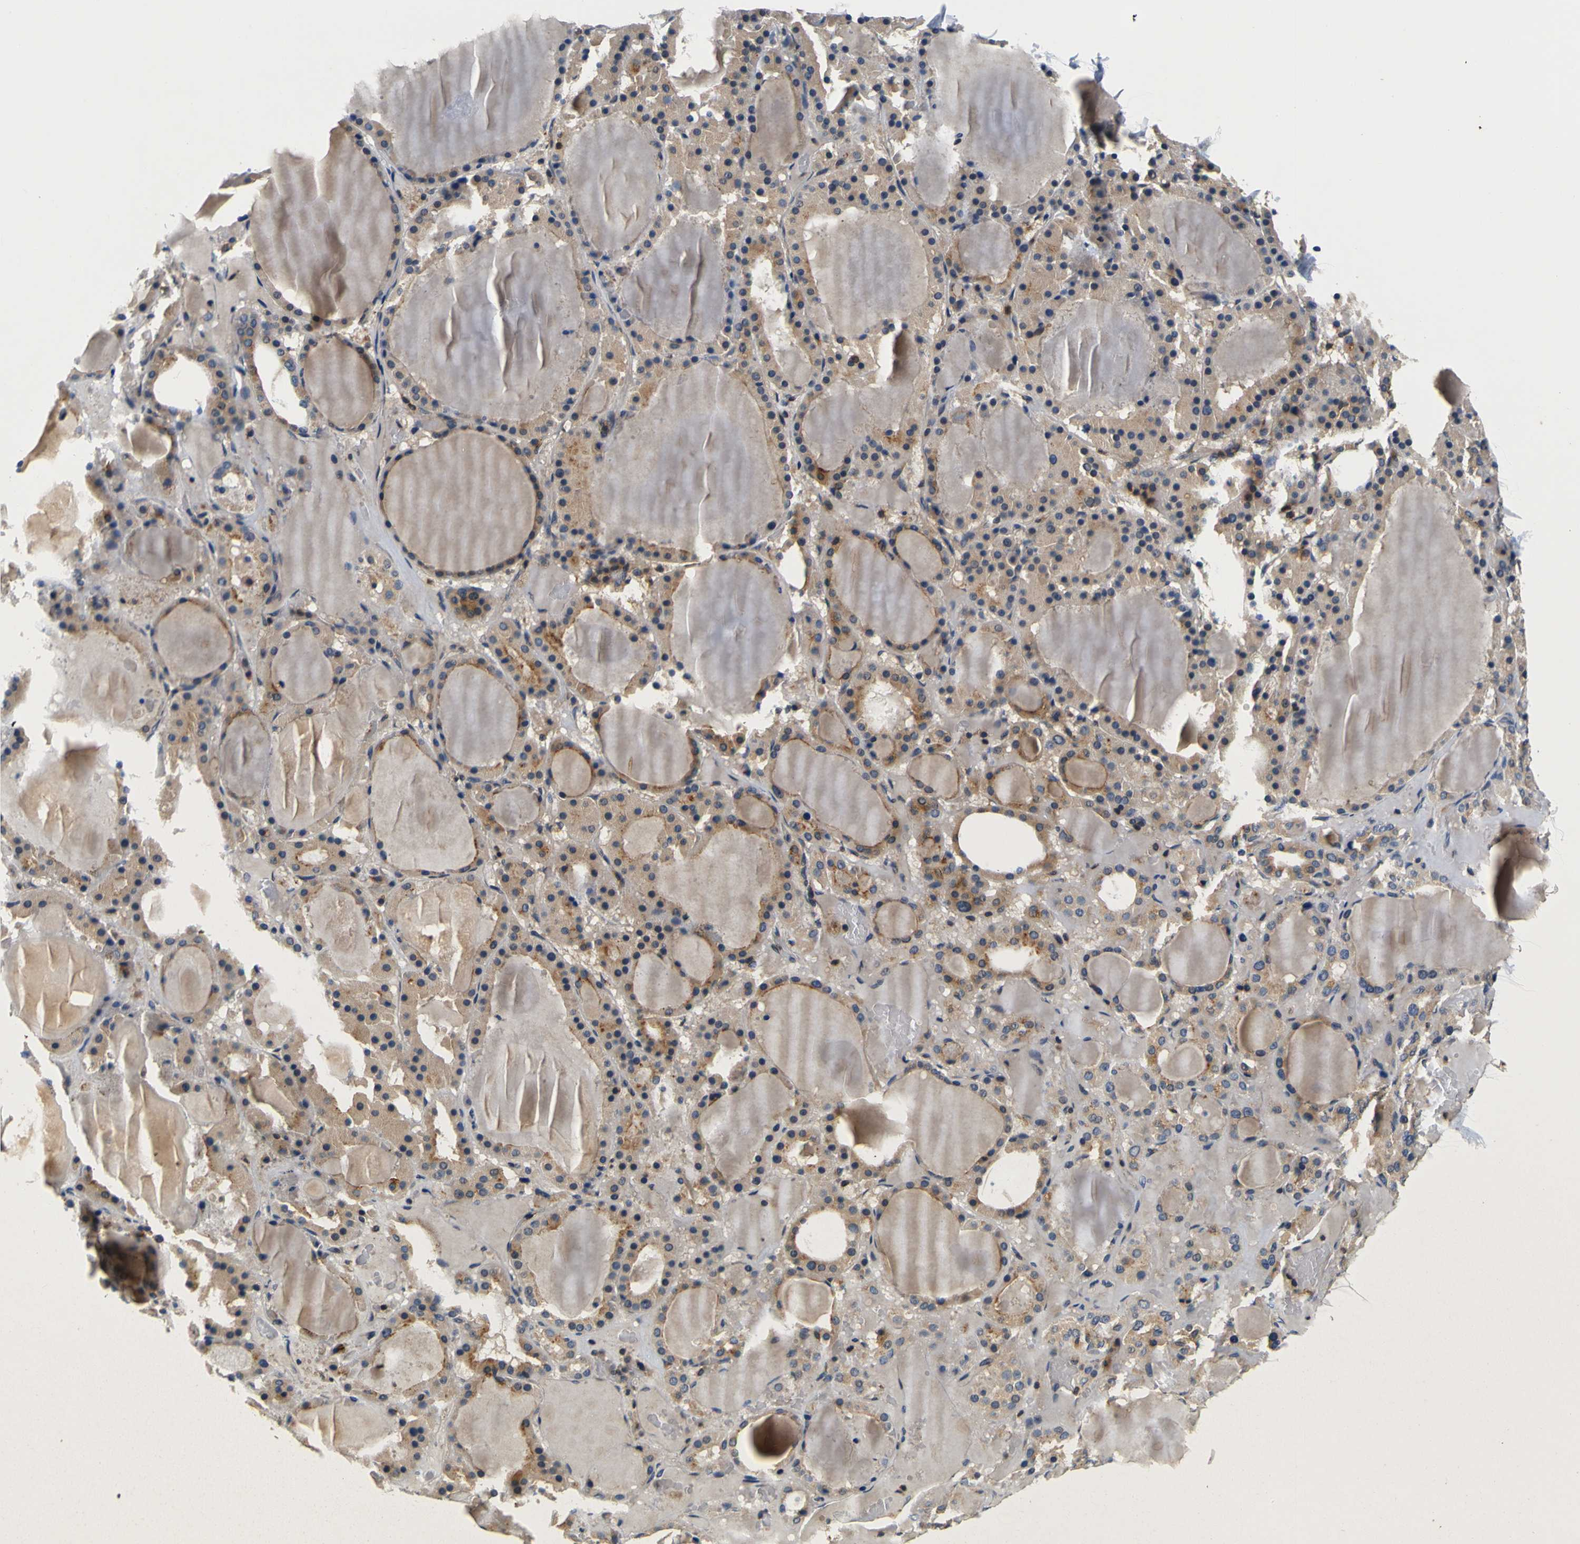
{"staining": {"intensity": "moderate", "quantity": ">75%", "location": "cytoplasmic/membranous"}, "tissue": "thyroid gland", "cell_type": "Glandular cells", "image_type": "normal", "snomed": [{"axis": "morphology", "description": "Normal tissue, NOS"}, {"axis": "morphology", "description": "Carcinoma, NOS"}, {"axis": "topography", "description": "Thyroid gland"}], "caption": "The micrograph displays staining of benign thyroid gland, revealing moderate cytoplasmic/membranous protein positivity (brown color) within glandular cells.", "gene": "TNIK", "patient": {"sex": "female", "age": 86}}